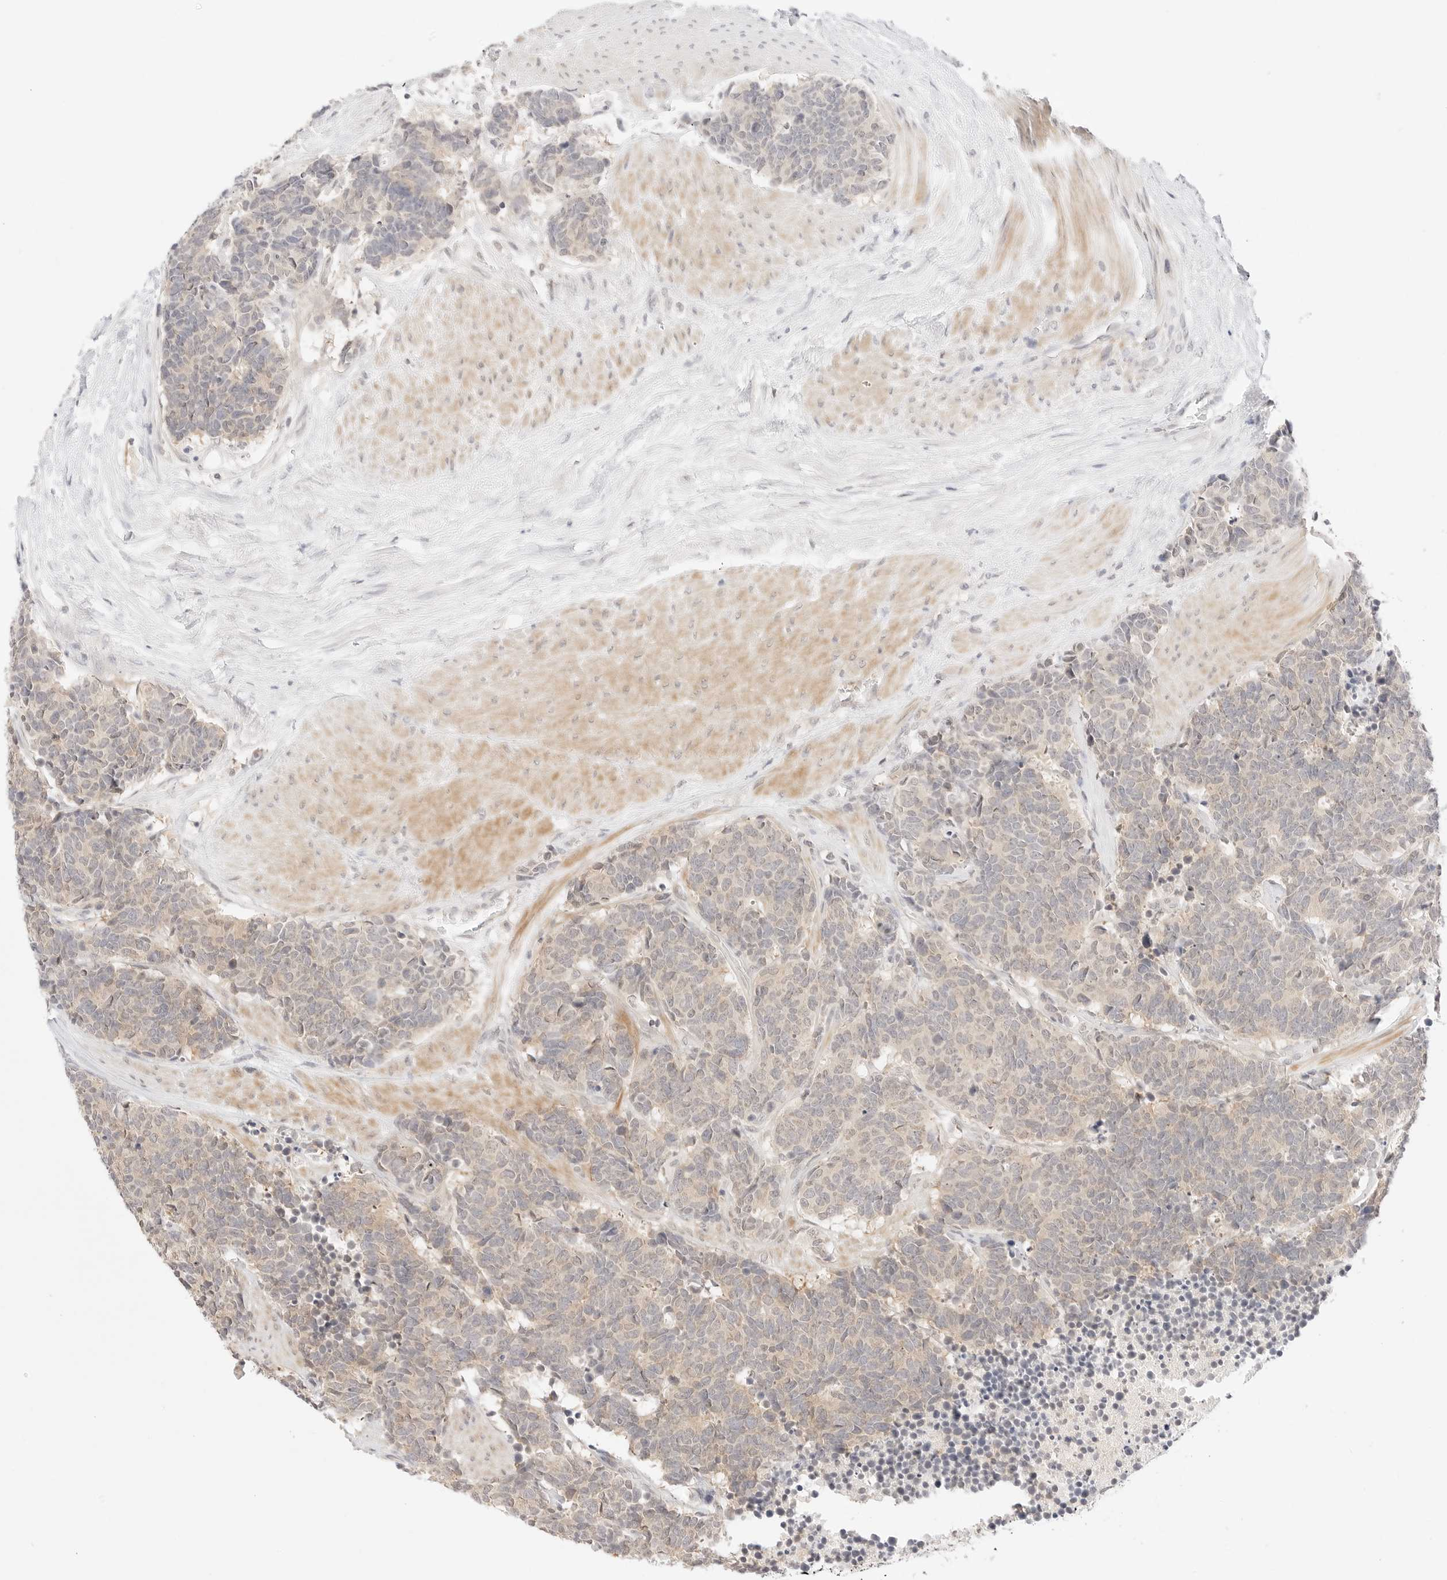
{"staining": {"intensity": "weak", "quantity": ">75%", "location": "cytoplasmic/membranous"}, "tissue": "carcinoid", "cell_type": "Tumor cells", "image_type": "cancer", "snomed": [{"axis": "morphology", "description": "Carcinoma, NOS"}, {"axis": "morphology", "description": "Carcinoid, malignant, NOS"}, {"axis": "topography", "description": "Urinary bladder"}], "caption": "Immunohistochemical staining of carcinoid shows weak cytoplasmic/membranous protein positivity in approximately >75% of tumor cells.", "gene": "GNAS", "patient": {"sex": "male", "age": 57}}